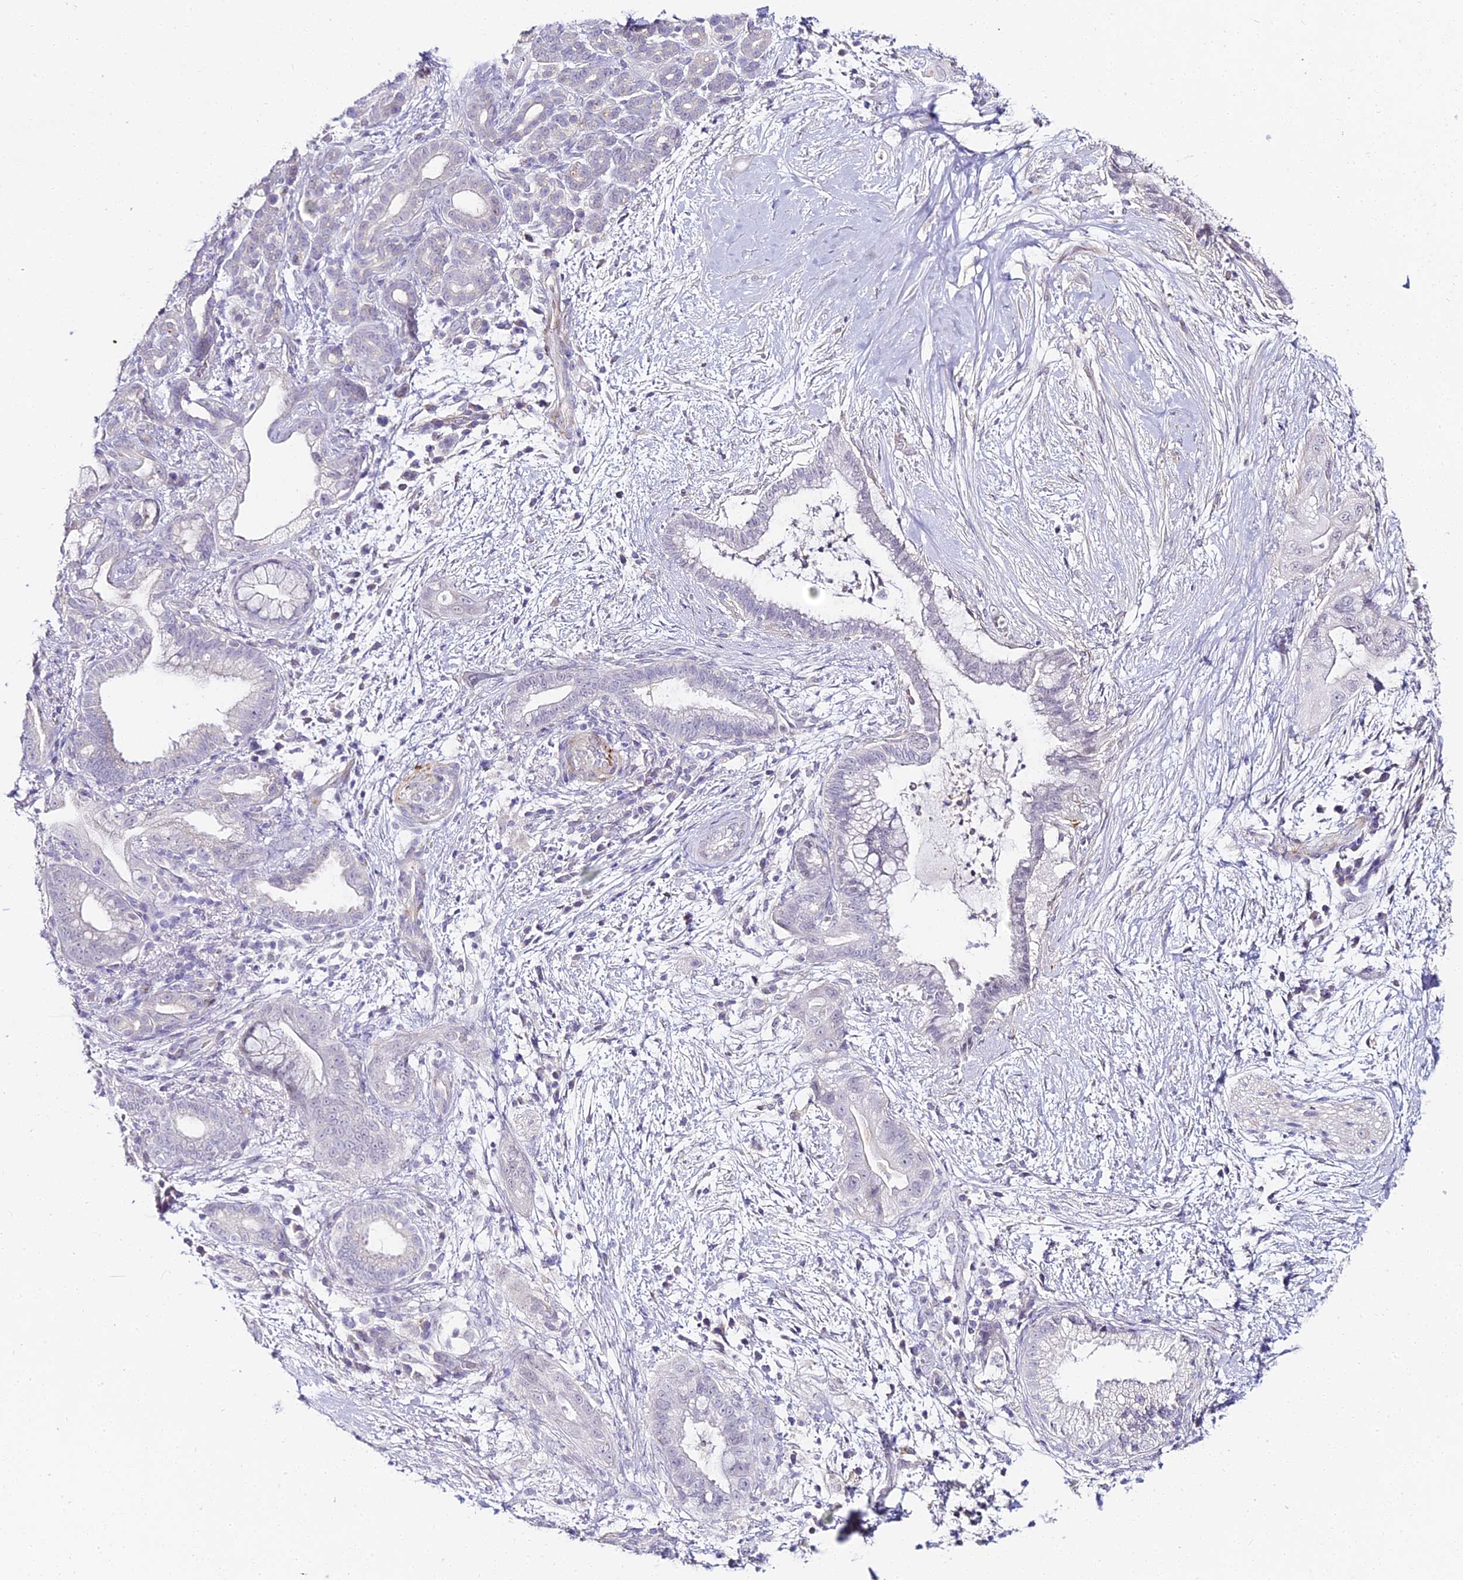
{"staining": {"intensity": "negative", "quantity": "none", "location": "none"}, "tissue": "pancreatic cancer", "cell_type": "Tumor cells", "image_type": "cancer", "snomed": [{"axis": "morphology", "description": "Adenocarcinoma, NOS"}, {"axis": "topography", "description": "Pancreas"}], "caption": "Tumor cells show no significant expression in pancreatic cancer.", "gene": "ALPG", "patient": {"sex": "male", "age": 59}}